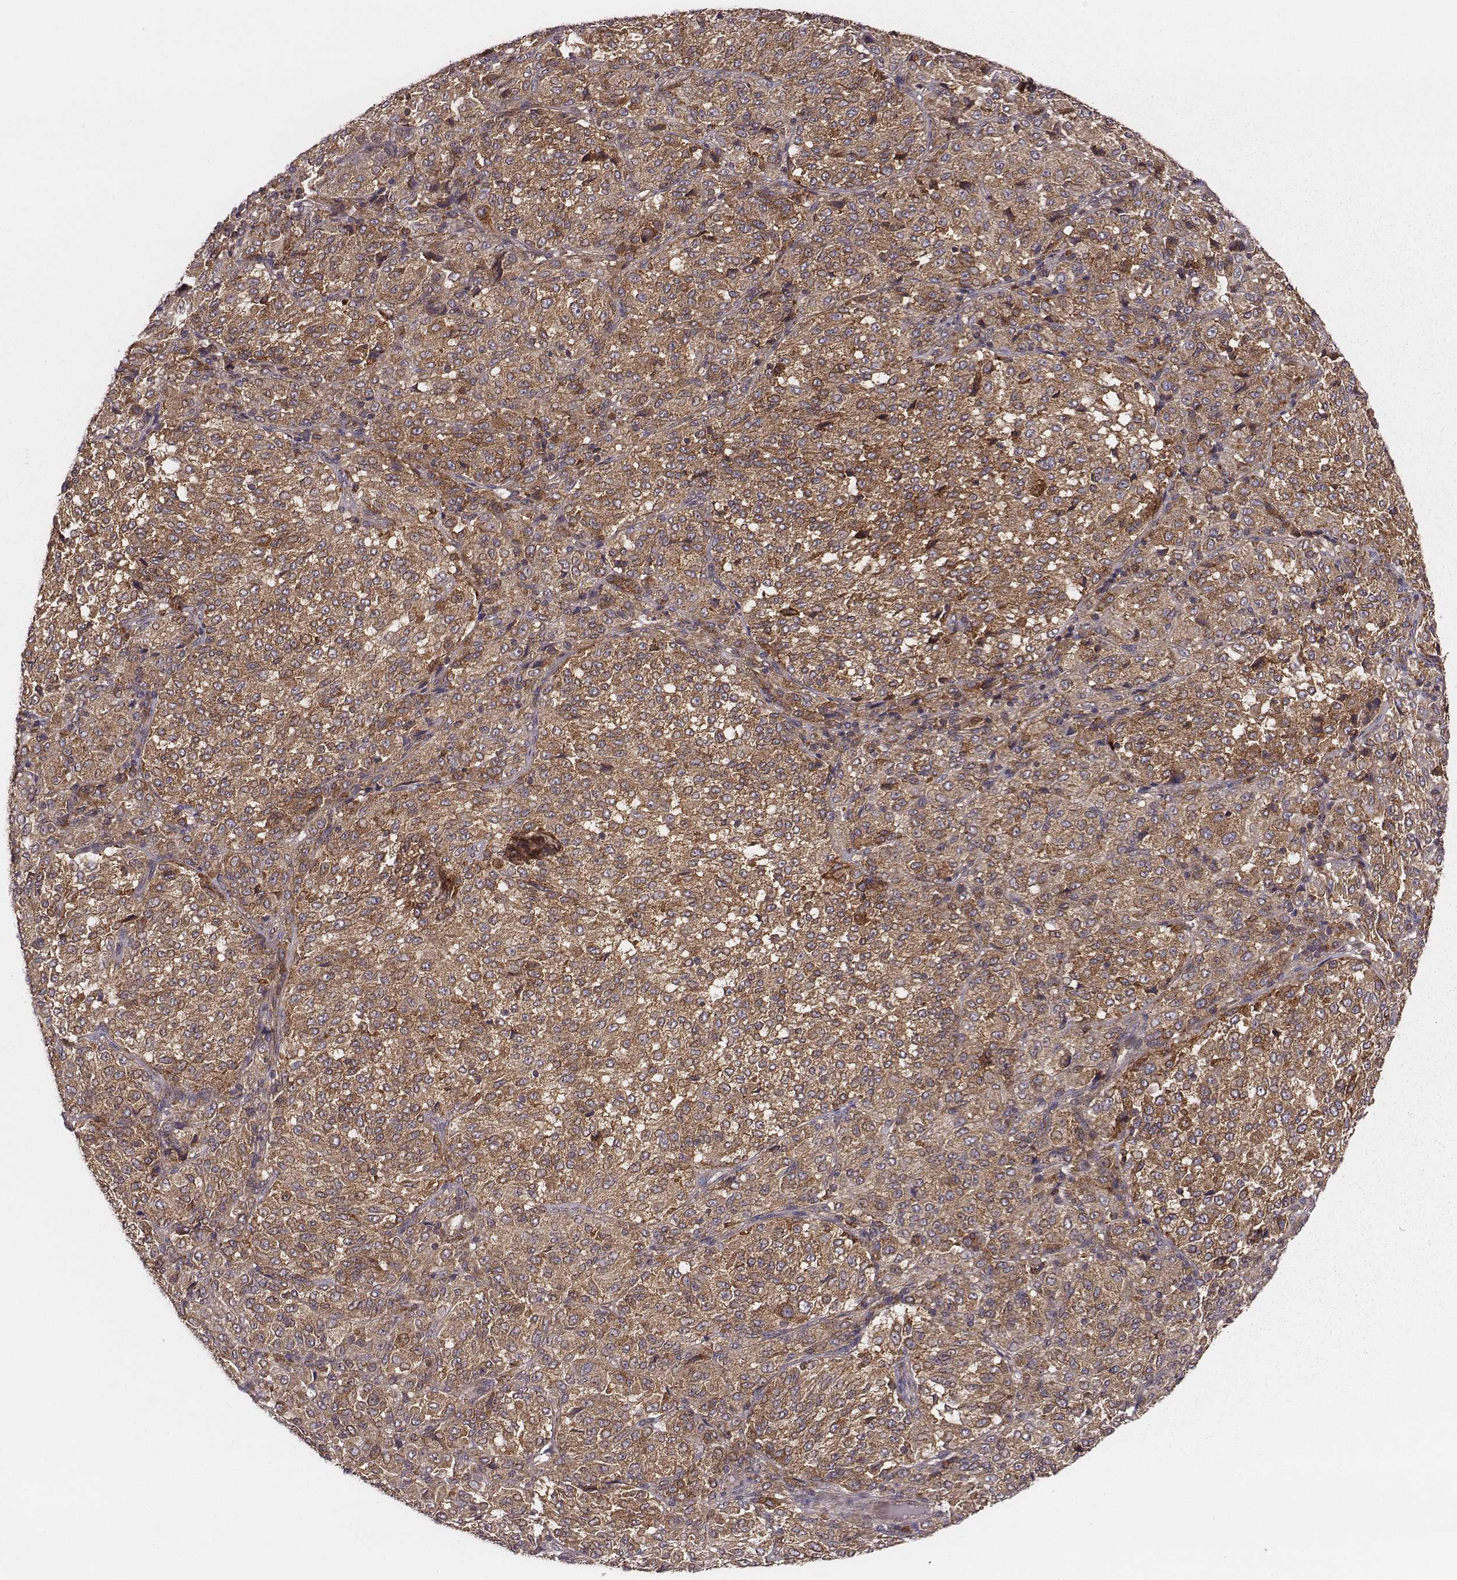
{"staining": {"intensity": "moderate", "quantity": ">75%", "location": "cytoplasmic/membranous"}, "tissue": "melanoma", "cell_type": "Tumor cells", "image_type": "cancer", "snomed": [{"axis": "morphology", "description": "Malignant melanoma, Metastatic site"}, {"axis": "topography", "description": "Brain"}], "caption": "Melanoma was stained to show a protein in brown. There is medium levels of moderate cytoplasmic/membranous expression in approximately >75% of tumor cells.", "gene": "VPS26A", "patient": {"sex": "female", "age": 56}}